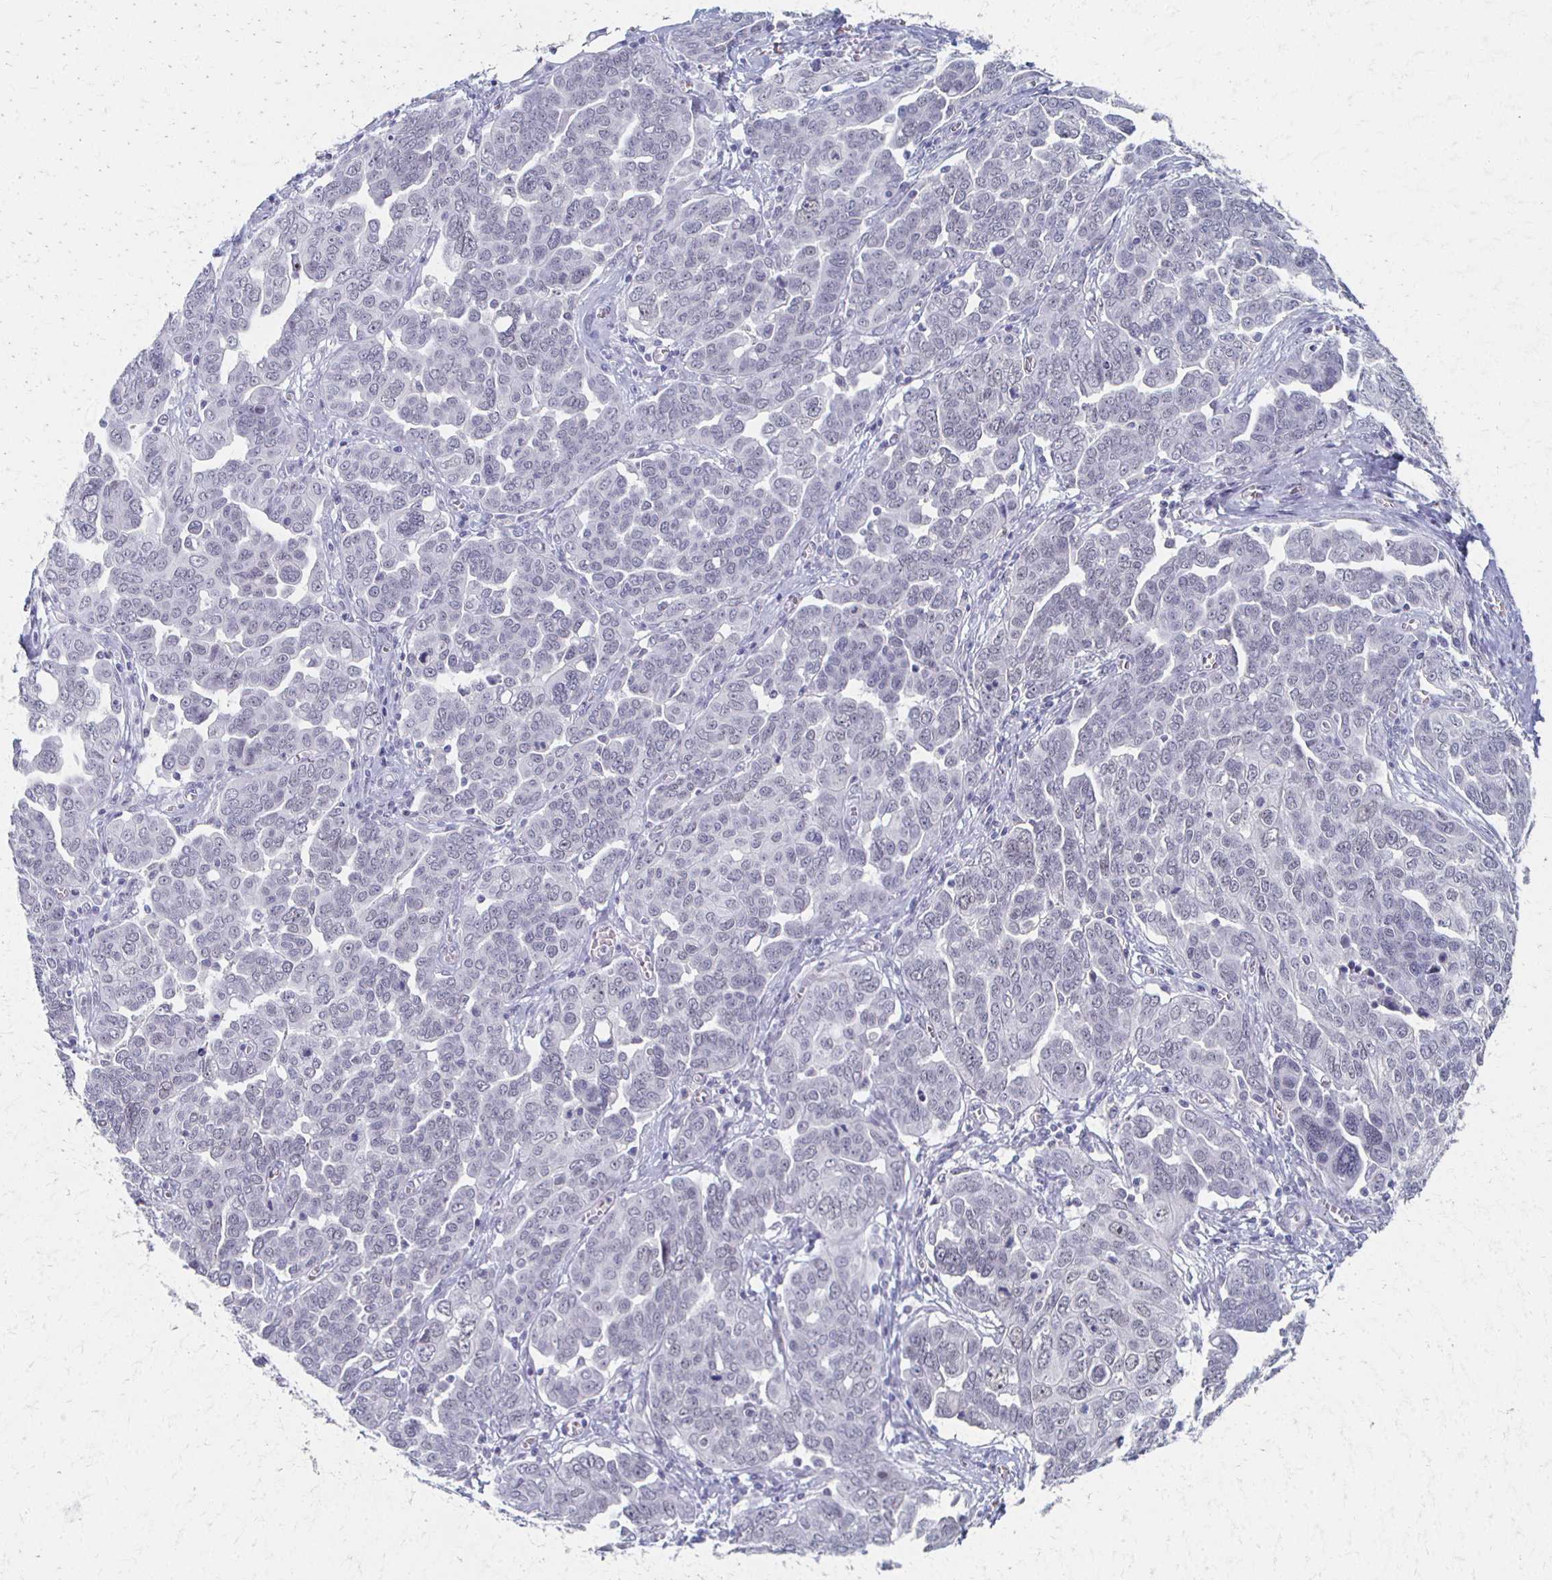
{"staining": {"intensity": "negative", "quantity": "none", "location": "none"}, "tissue": "ovarian cancer", "cell_type": "Tumor cells", "image_type": "cancer", "snomed": [{"axis": "morphology", "description": "Cystadenocarcinoma, serous, NOS"}, {"axis": "topography", "description": "Ovary"}], "caption": "The IHC histopathology image has no significant positivity in tumor cells of ovarian cancer (serous cystadenocarcinoma) tissue.", "gene": "CXCR2", "patient": {"sex": "female", "age": 59}}